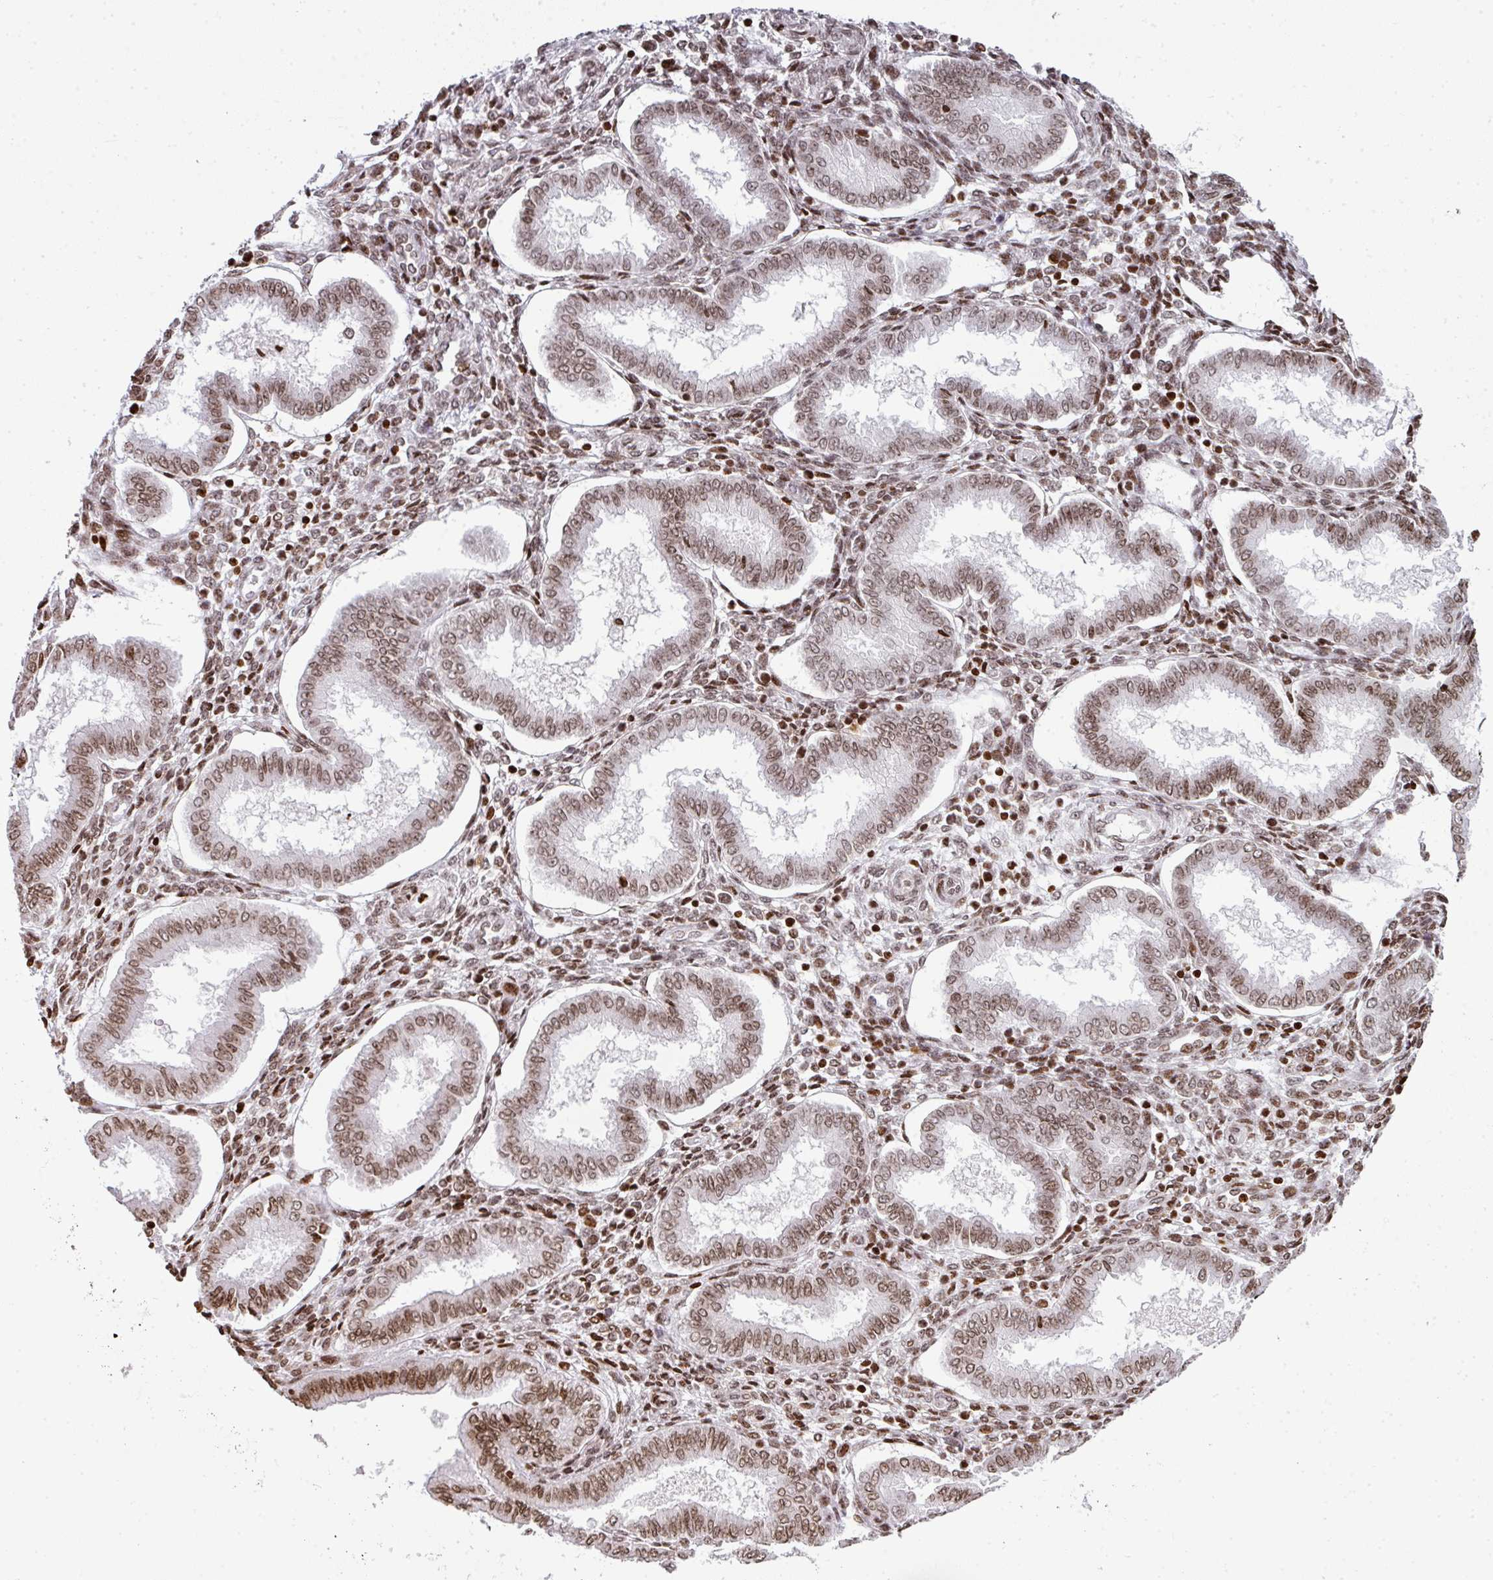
{"staining": {"intensity": "moderate", "quantity": ">75%", "location": "nuclear"}, "tissue": "endometrium", "cell_type": "Cells in endometrial stroma", "image_type": "normal", "snomed": [{"axis": "morphology", "description": "Normal tissue, NOS"}, {"axis": "topography", "description": "Endometrium"}], "caption": "IHC of benign endometrium demonstrates medium levels of moderate nuclear positivity in about >75% of cells in endometrial stroma.", "gene": "RASL11A", "patient": {"sex": "female", "age": 24}}